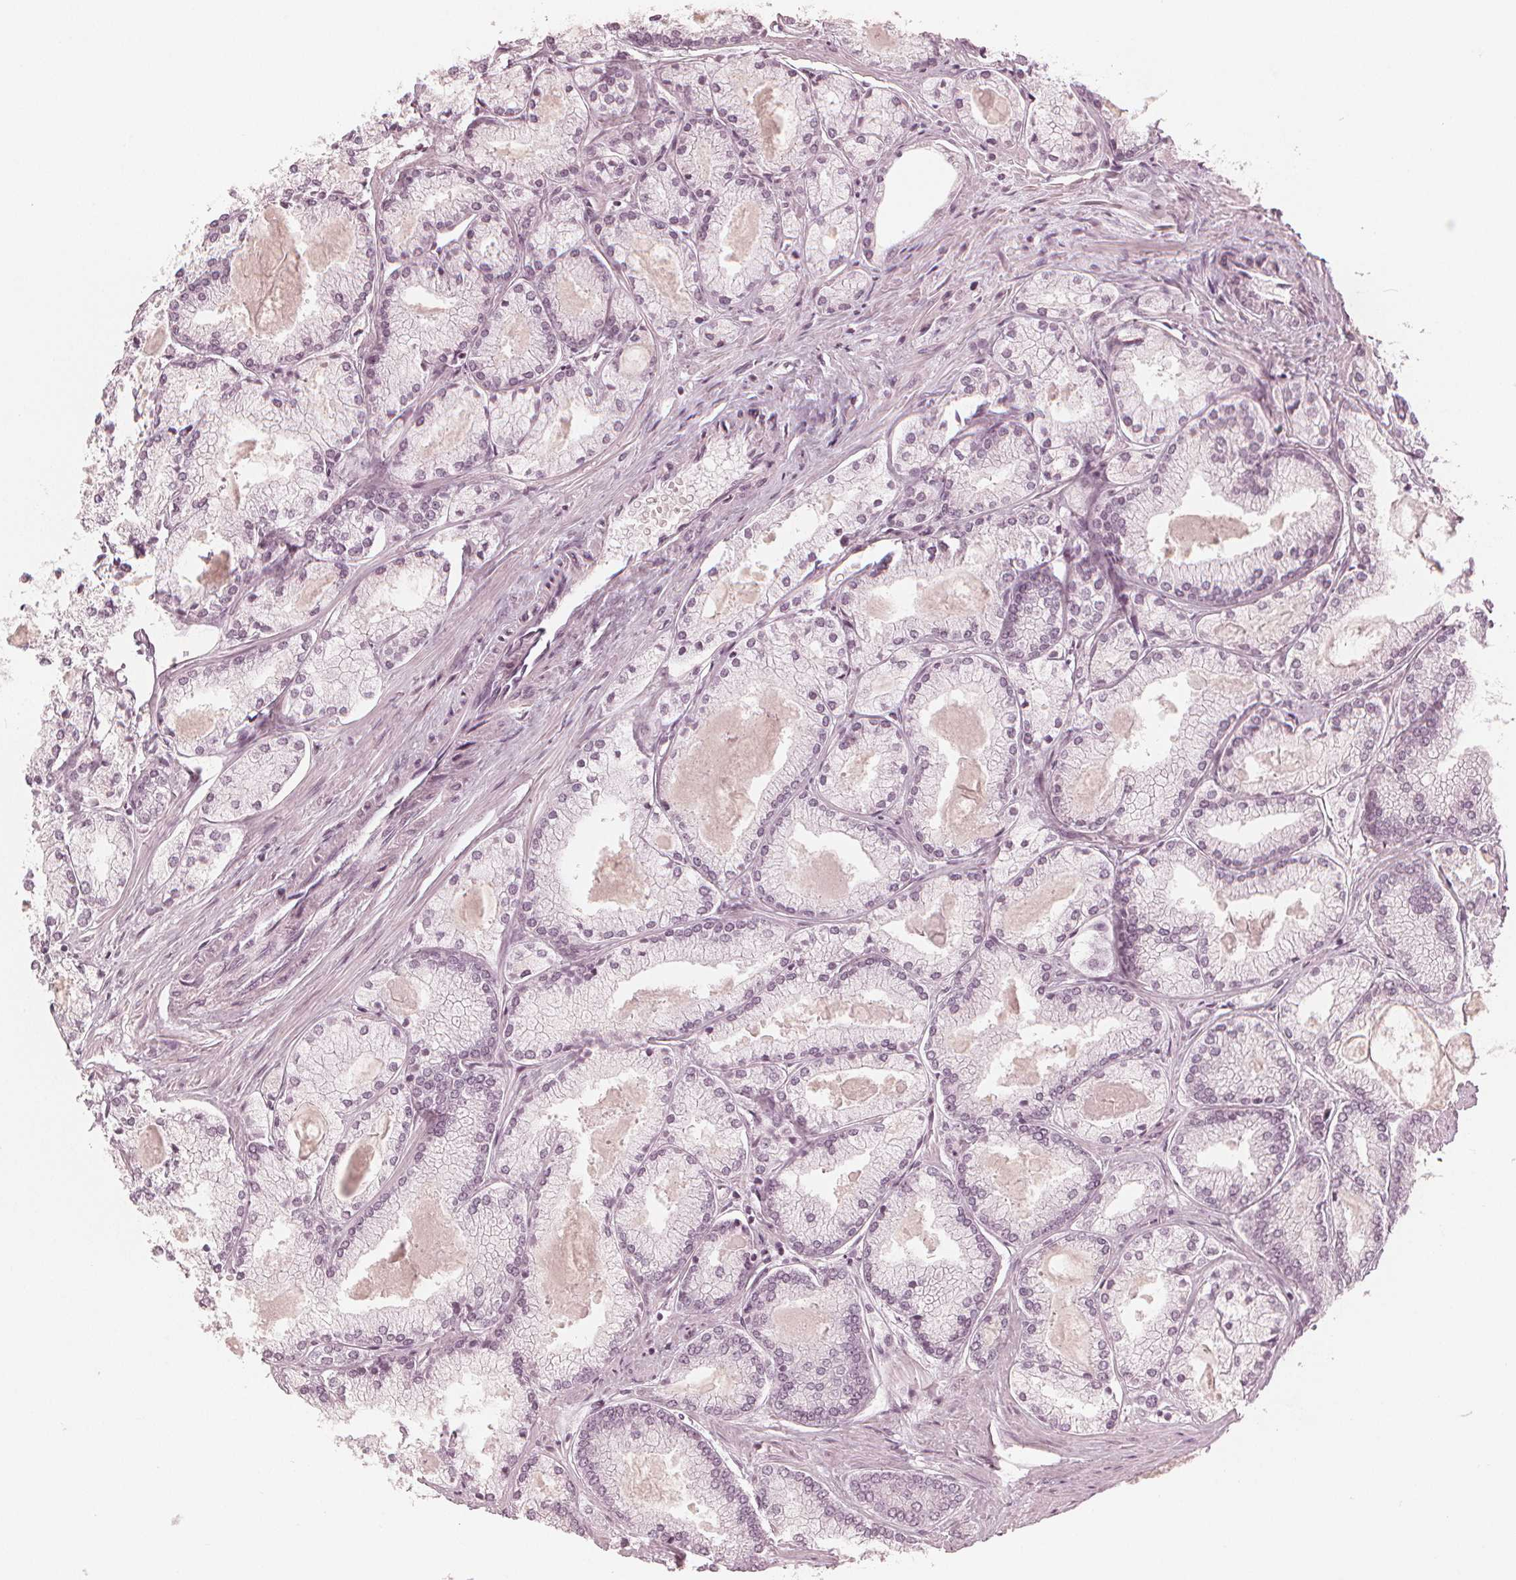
{"staining": {"intensity": "negative", "quantity": "none", "location": "none"}, "tissue": "prostate cancer", "cell_type": "Tumor cells", "image_type": "cancer", "snomed": [{"axis": "morphology", "description": "Adenocarcinoma, High grade"}, {"axis": "topography", "description": "Prostate"}], "caption": "There is no significant expression in tumor cells of prostate cancer (adenocarcinoma (high-grade)).", "gene": "PAEP", "patient": {"sex": "male", "age": 68}}